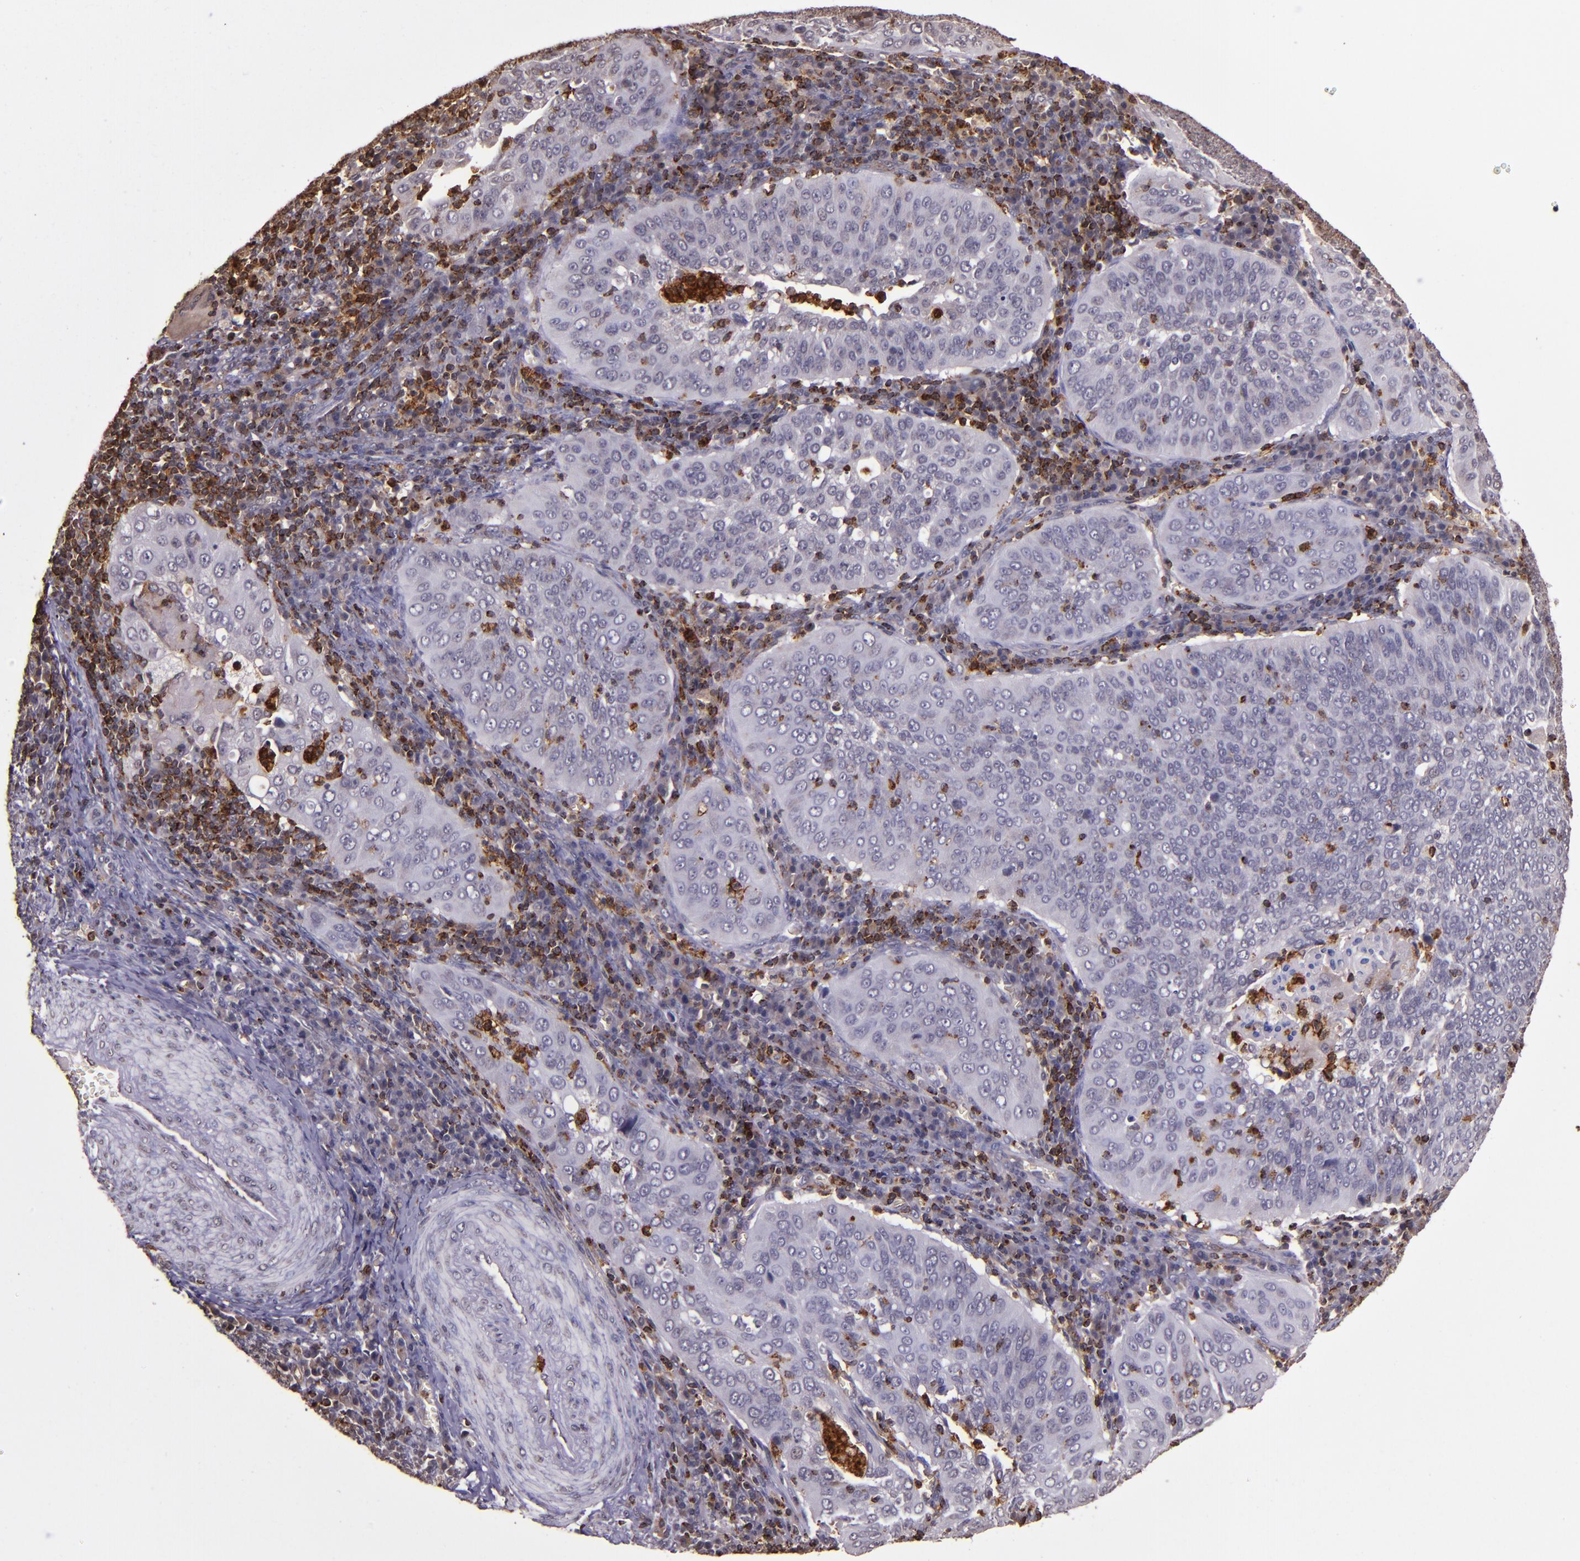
{"staining": {"intensity": "negative", "quantity": "none", "location": "none"}, "tissue": "cervical cancer", "cell_type": "Tumor cells", "image_type": "cancer", "snomed": [{"axis": "morphology", "description": "Squamous cell carcinoma, NOS"}, {"axis": "topography", "description": "Cervix"}], "caption": "Cervical squamous cell carcinoma stained for a protein using IHC reveals no positivity tumor cells.", "gene": "SLC2A3", "patient": {"sex": "female", "age": 39}}